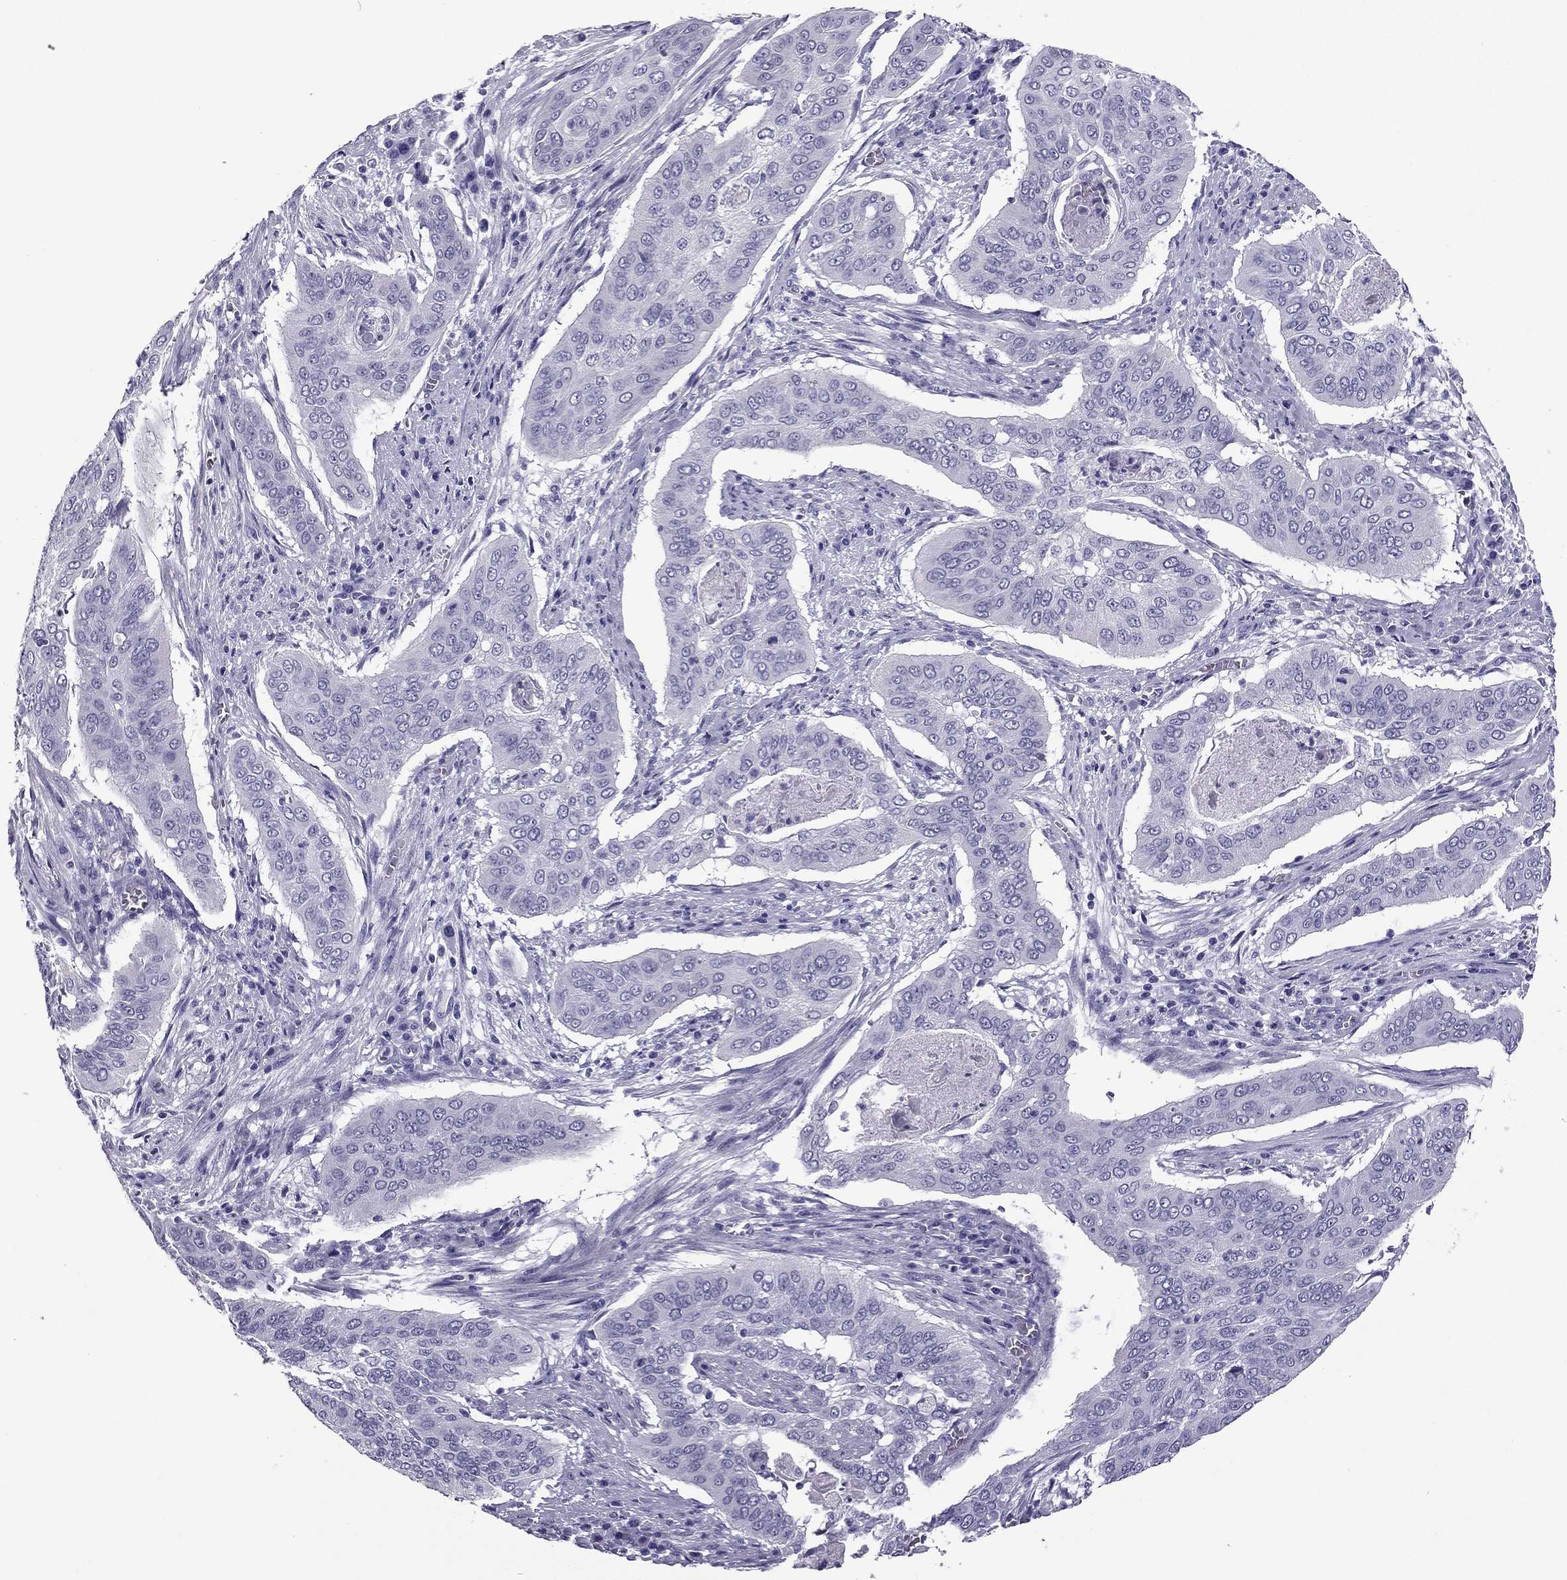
{"staining": {"intensity": "negative", "quantity": "none", "location": "none"}, "tissue": "cervical cancer", "cell_type": "Tumor cells", "image_type": "cancer", "snomed": [{"axis": "morphology", "description": "Squamous cell carcinoma, NOS"}, {"axis": "topography", "description": "Cervix"}], "caption": "This micrograph is of squamous cell carcinoma (cervical) stained with IHC to label a protein in brown with the nuclei are counter-stained blue. There is no expression in tumor cells. (Immunohistochemistry, brightfield microscopy, high magnification).", "gene": "PDE6A", "patient": {"sex": "female", "age": 39}}